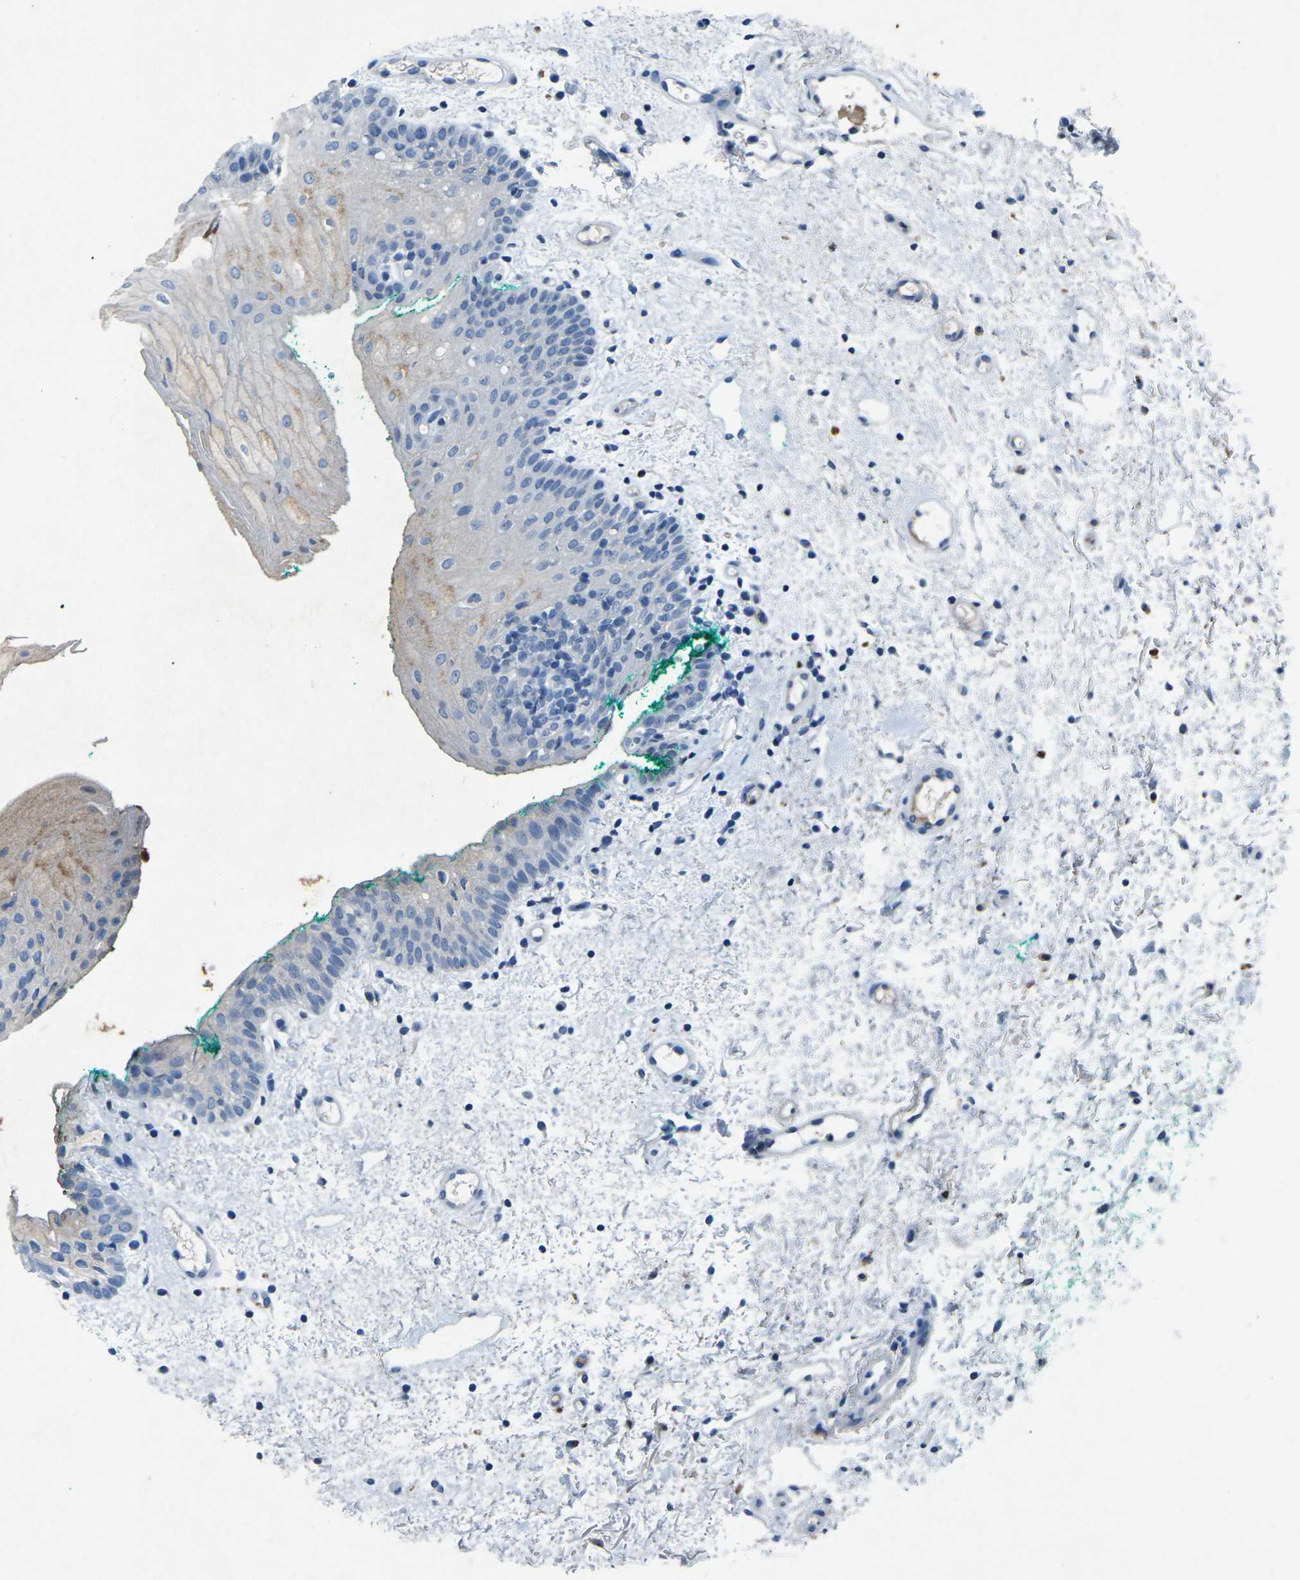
{"staining": {"intensity": "weak", "quantity": "25%-75%", "location": "cytoplasmic/membranous"}, "tissue": "oral mucosa", "cell_type": "Squamous epithelial cells", "image_type": "normal", "snomed": [{"axis": "morphology", "description": "Normal tissue, NOS"}, {"axis": "morphology", "description": "Squamous cell carcinoma, NOS"}, {"axis": "topography", "description": "Oral tissue"}, {"axis": "topography", "description": "Salivary gland"}, {"axis": "topography", "description": "Head-Neck"}], "caption": "Squamous epithelial cells demonstrate low levels of weak cytoplasmic/membranous positivity in approximately 25%-75% of cells in normal oral mucosa. The protein is shown in brown color, while the nuclei are stained blue.", "gene": "PLG", "patient": {"sex": "female", "age": 62}}